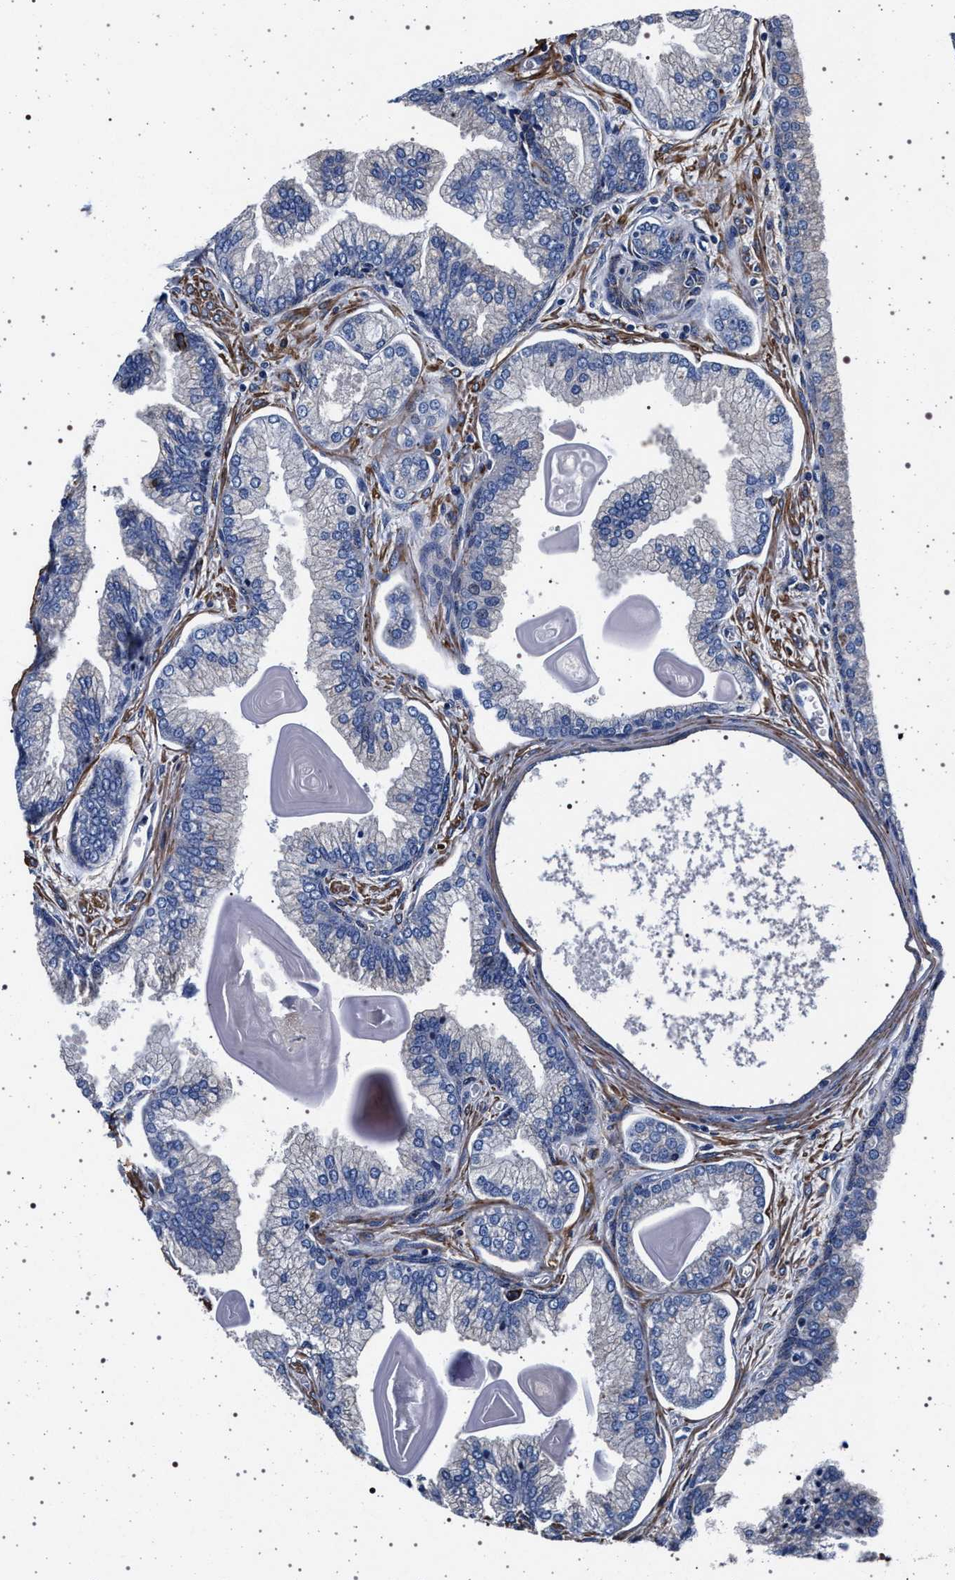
{"staining": {"intensity": "negative", "quantity": "none", "location": "none"}, "tissue": "prostate cancer", "cell_type": "Tumor cells", "image_type": "cancer", "snomed": [{"axis": "morphology", "description": "Adenocarcinoma, Low grade"}, {"axis": "topography", "description": "Prostate"}], "caption": "A histopathology image of prostate cancer stained for a protein exhibits no brown staining in tumor cells.", "gene": "KCNK6", "patient": {"sex": "male", "age": 59}}